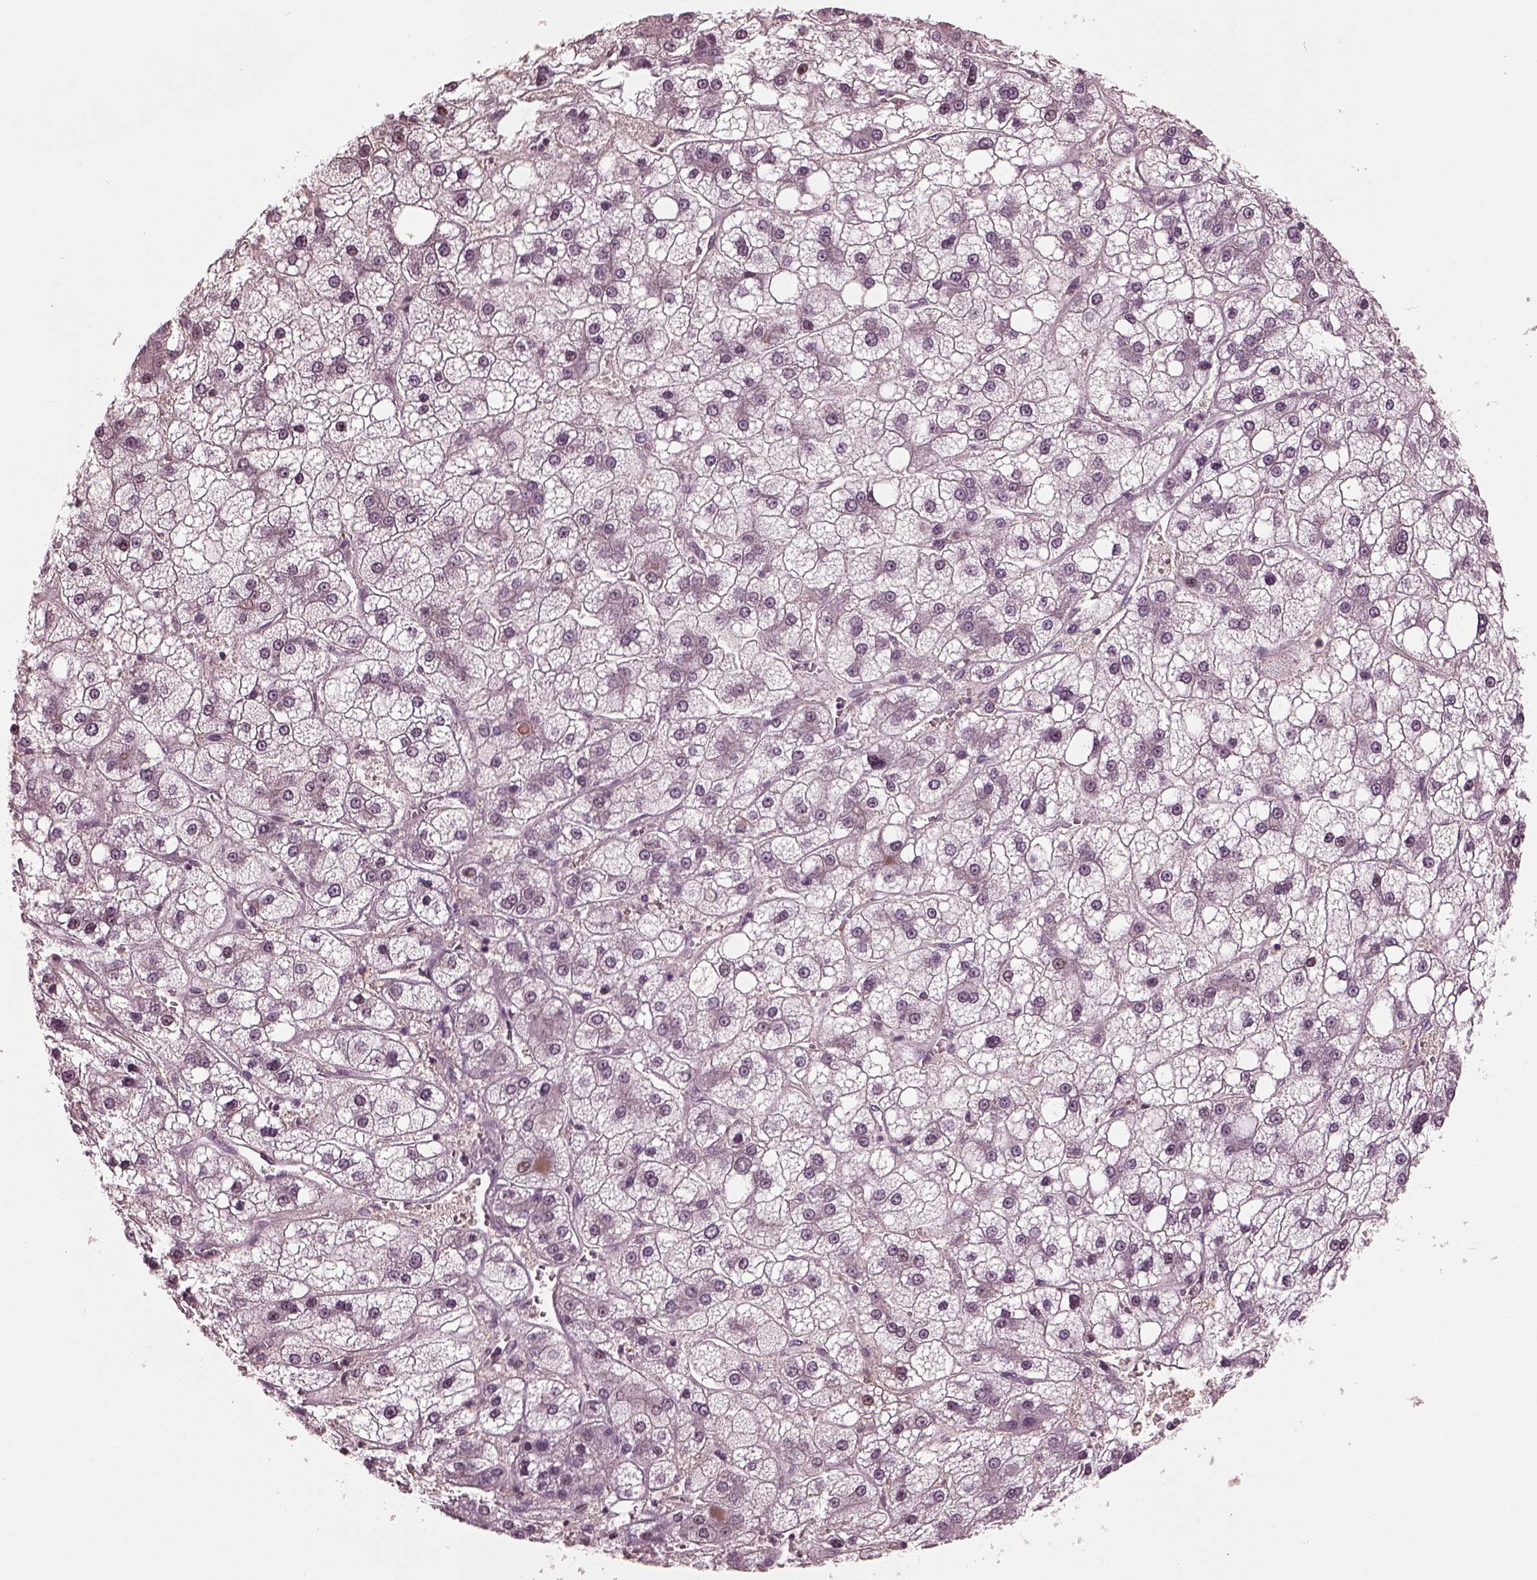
{"staining": {"intensity": "negative", "quantity": "none", "location": "none"}, "tissue": "liver cancer", "cell_type": "Tumor cells", "image_type": "cancer", "snomed": [{"axis": "morphology", "description": "Carcinoma, Hepatocellular, NOS"}, {"axis": "topography", "description": "Liver"}], "caption": "There is no significant staining in tumor cells of liver cancer.", "gene": "BFSP1", "patient": {"sex": "male", "age": 73}}